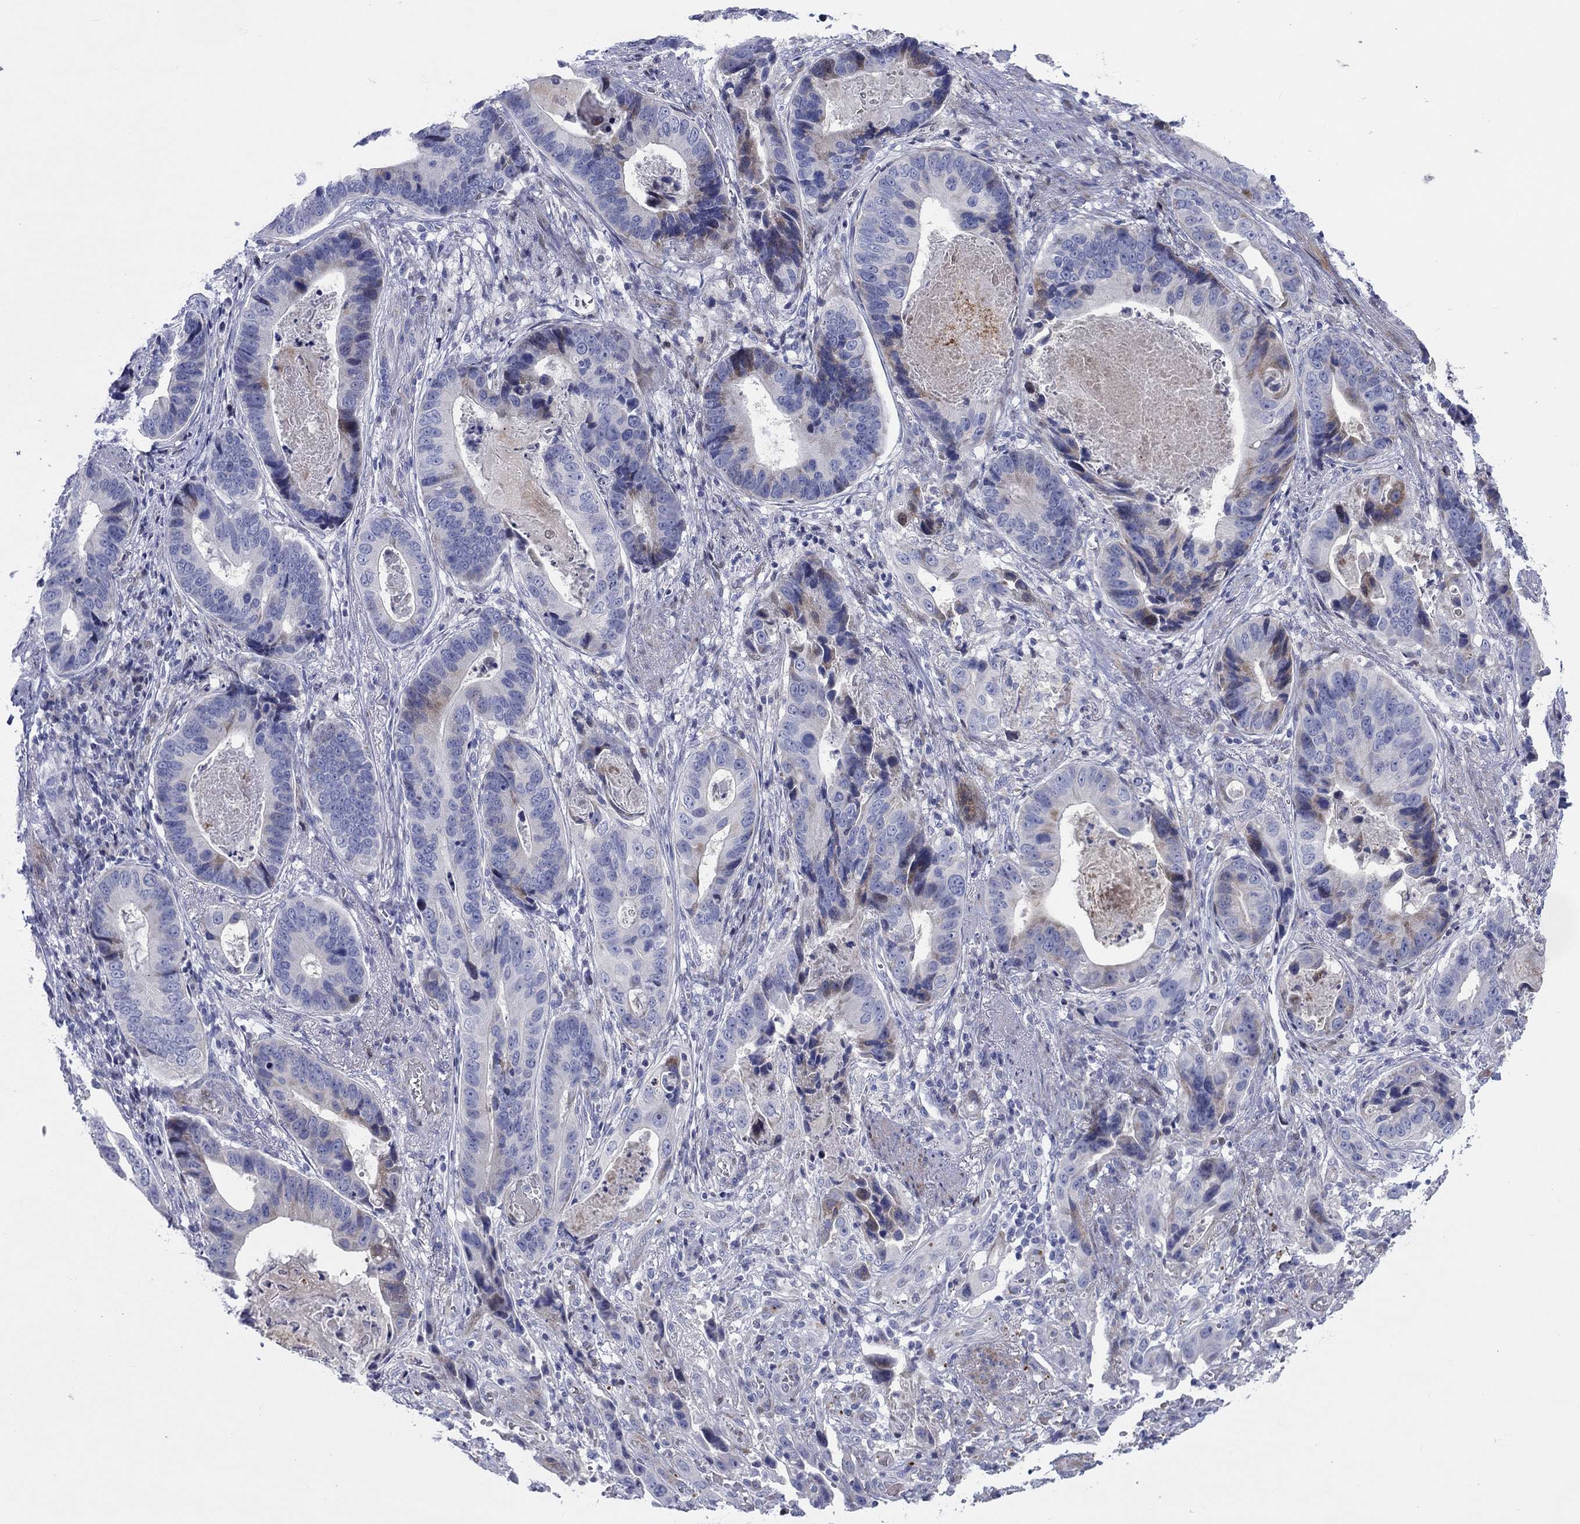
{"staining": {"intensity": "weak", "quantity": "<25%", "location": "cytoplasmic/membranous"}, "tissue": "stomach cancer", "cell_type": "Tumor cells", "image_type": "cancer", "snomed": [{"axis": "morphology", "description": "Adenocarcinoma, NOS"}, {"axis": "topography", "description": "Stomach"}], "caption": "Stomach cancer (adenocarcinoma) was stained to show a protein in brown. There is no significant expression in tumor cells. (DAB IHC visualized using brightfield microscopy, high magnification).", "gene": "ARHGAP36", "patient": {"sex": "male", "age": 84}}